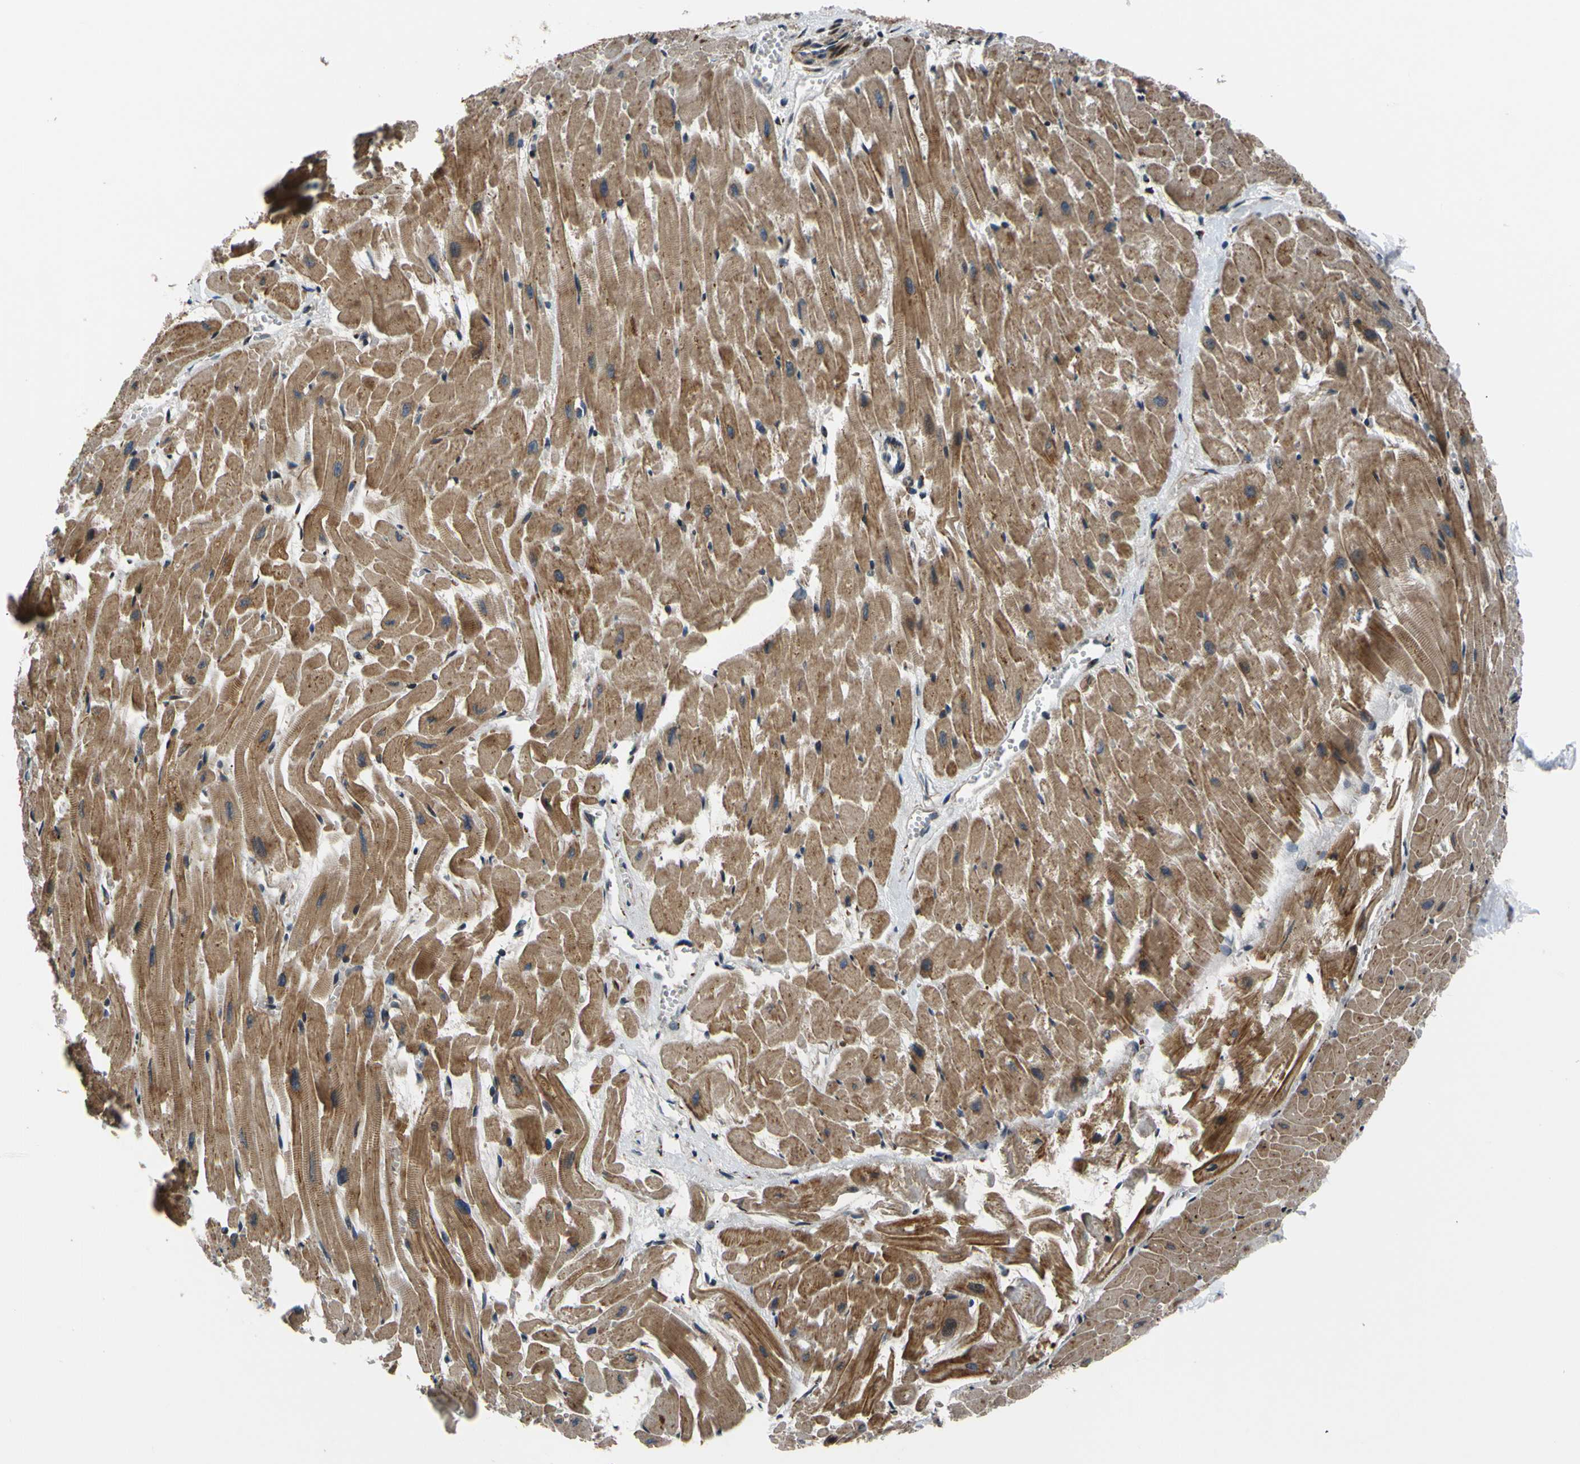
{"staining": {"intensity": "moderate", "quantity": ">75%", "location": "cytoplasmic/membranous"}, "tissue": "heart muscle", "cell_type": "Cardiomyocytes", "image_type": "normal", "snomed": [{"axis": "morphology", "description": "Normal tissue, NOS"}, {"axis": "topography", "description": "Heart"}], "caption": "Protein analysis of benign heart muscle shows moderate cytoplasmic/membranous positivity in about >75% of cardiomyocytes.", "gene": "AKAP9", "patient": {"sex": "female", "age": 19}}